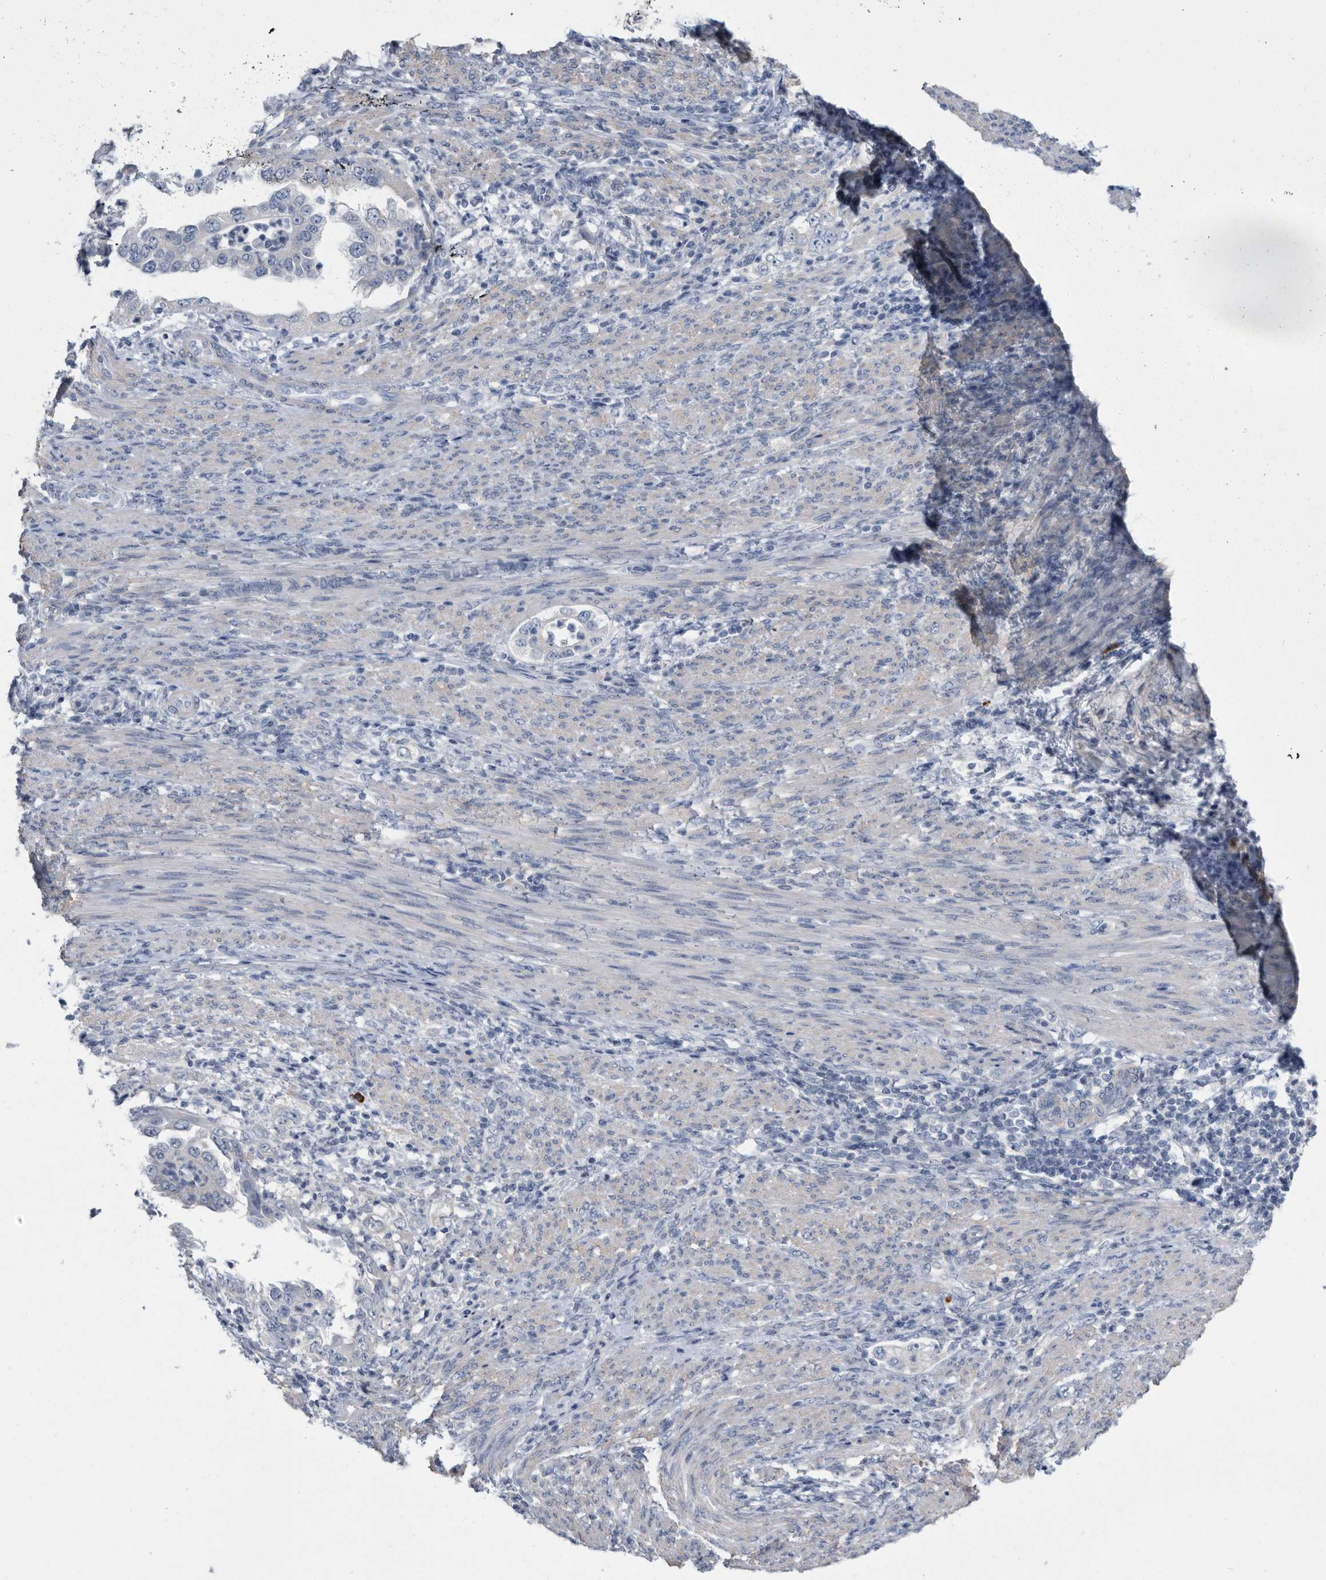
{"staining": {"intensity": "negative", "quantity": "none", "location": "none"}, "tissue": "endometrial cancer", "cell_type": "Tumor cells", "image_type": "cancer", "snomed": [{"axis": "morphology", "description": "Adenocarcinoma, NOS"}, {"axis": "topography", "description": "Endometrium"}], "caption": "Immunohistochemistry (IHC) image of neoplastic tissue: human endometrial cancer (adenocarcinoma) stained with DAB (3,3'-diaminobenzidine) exhibits no significant protein staining in tumor cells.", "gene": "BTBD6", "patient": {"sex": "female", "age": 85}}